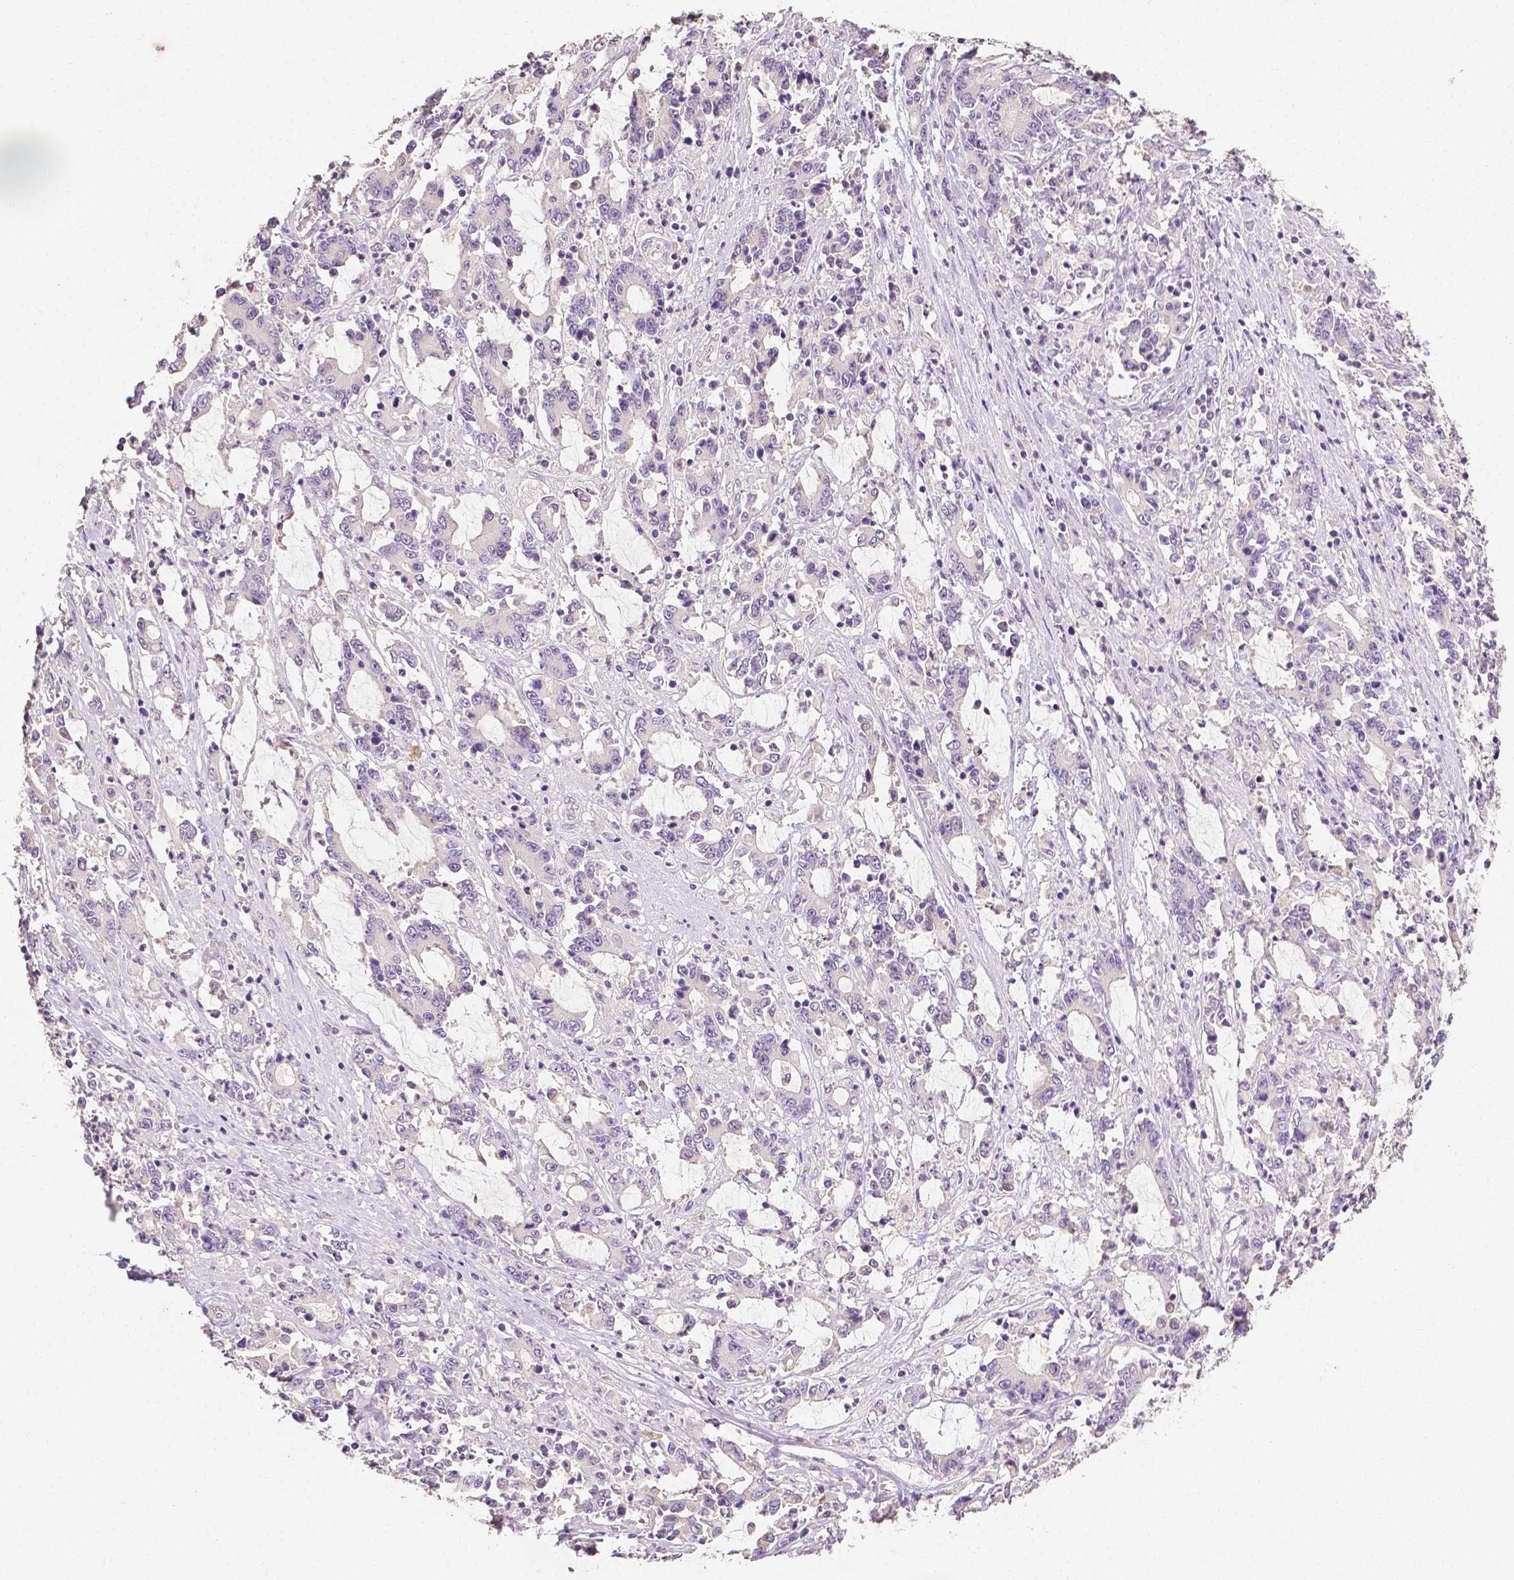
{"staining": {"intensity": "negative", "quantity": "none", "location": "none"}, "tissue": "stomach cancer", "cell_type": "Tumor cells", "image_type": "cancer", "snomed": [{"axis": "morphology", "description": "Adenocarcinoma, NOS"}, {"axis": "topography", "description": "Stomach, upper"}], "caption": "DAB immunohistochemical staining of adenocarcinoma (stomach) displays no significant positivity in tumor cells.", "gene": "TGM1", "patient": {"sex": "male", "age": 68}}